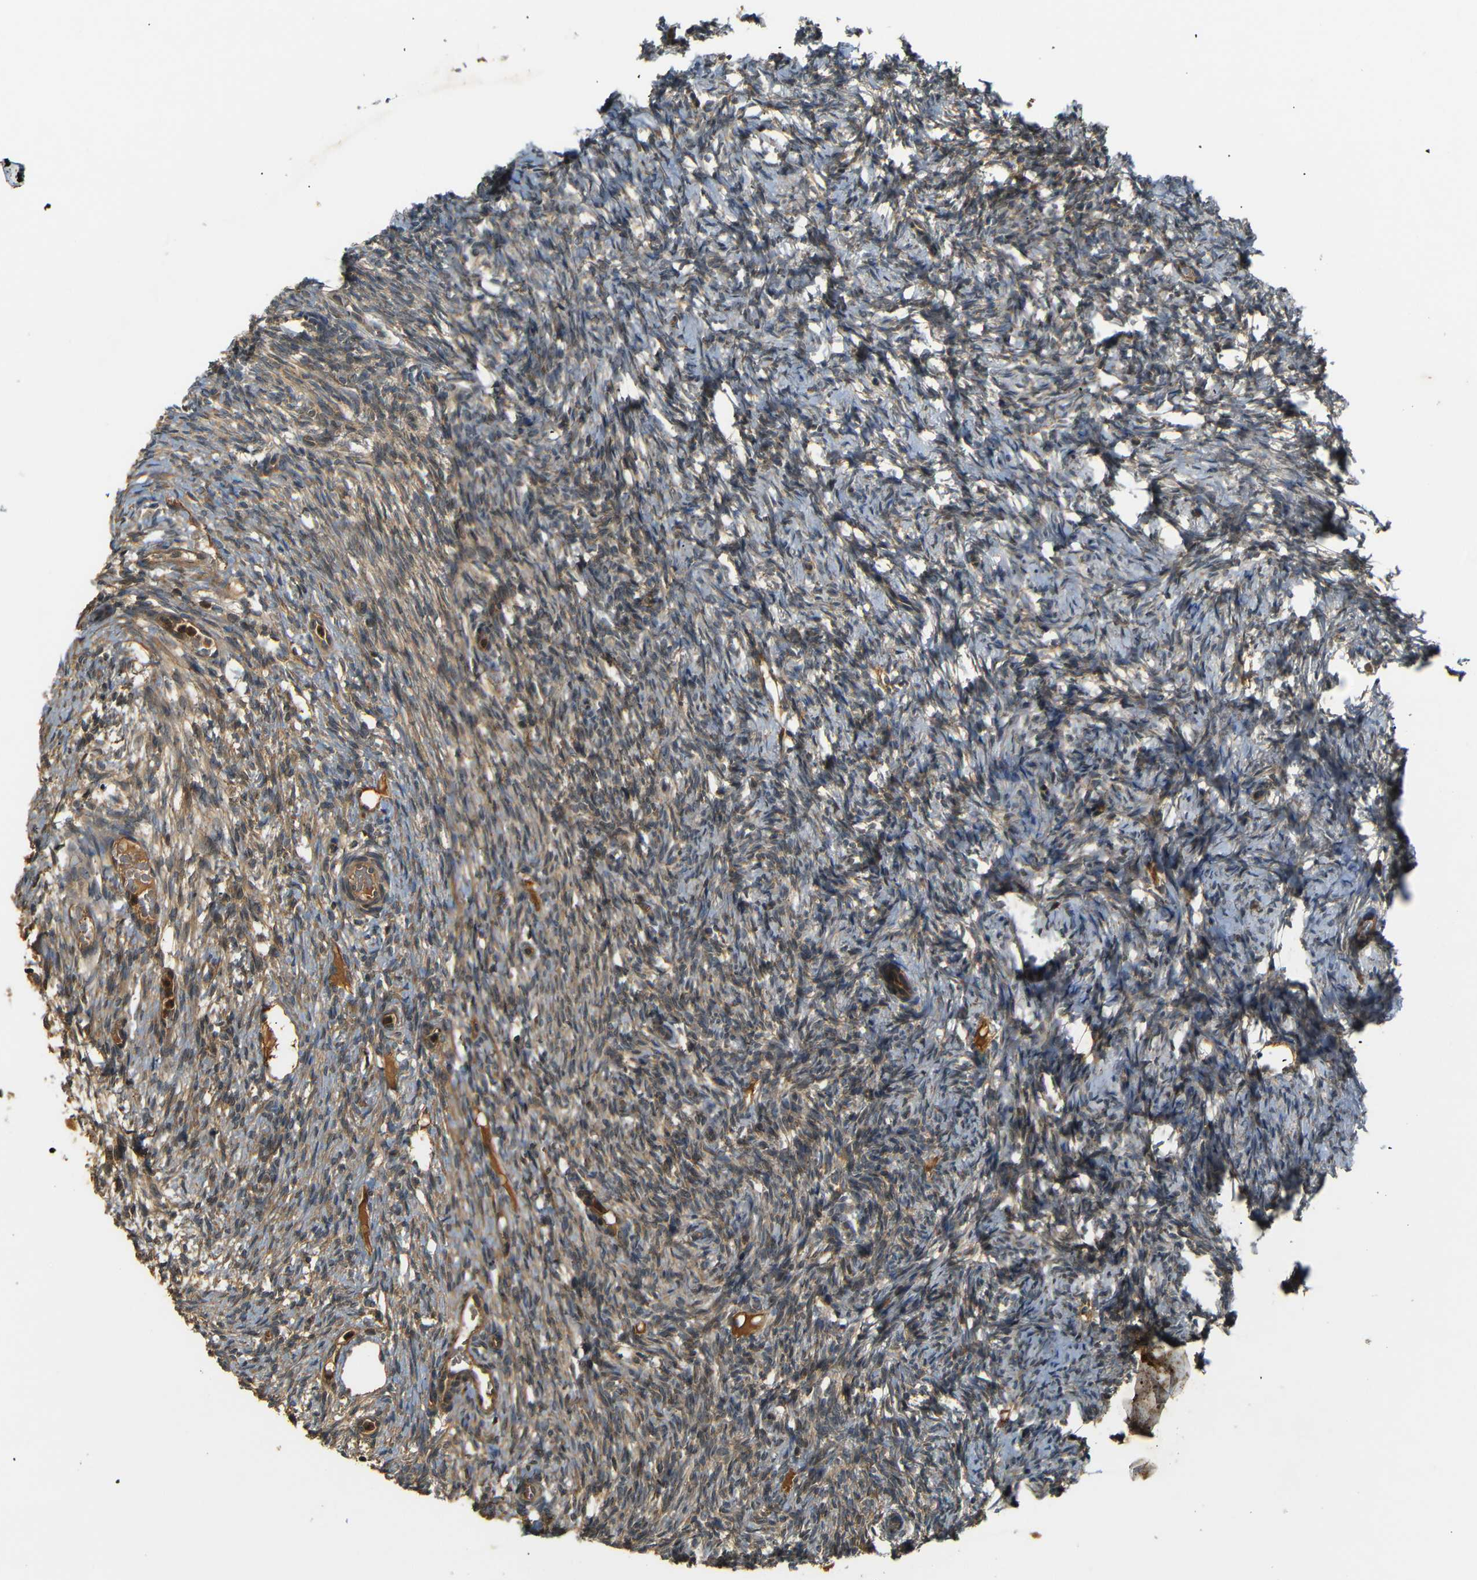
{"staining": {"intensity": "moderate", "quantity": ">75%", "location": "cytoplasmic/membranous"}, "tissue": "ovary", "cell_type": "Follicle cells", "image_type": "normal", "snomed": [{"axis": "morphology", "description": "Normal tissue, NOS"}, {"axis": "topography", "description": "Ovary"}], "caption": "Follicle cells display medium levels of moderate cytoplasmic/membranous expression in about >75% of cells in unremarkable human ovary.", "gene": "TANK", "patient": {"sex": "female", "age": 33}}